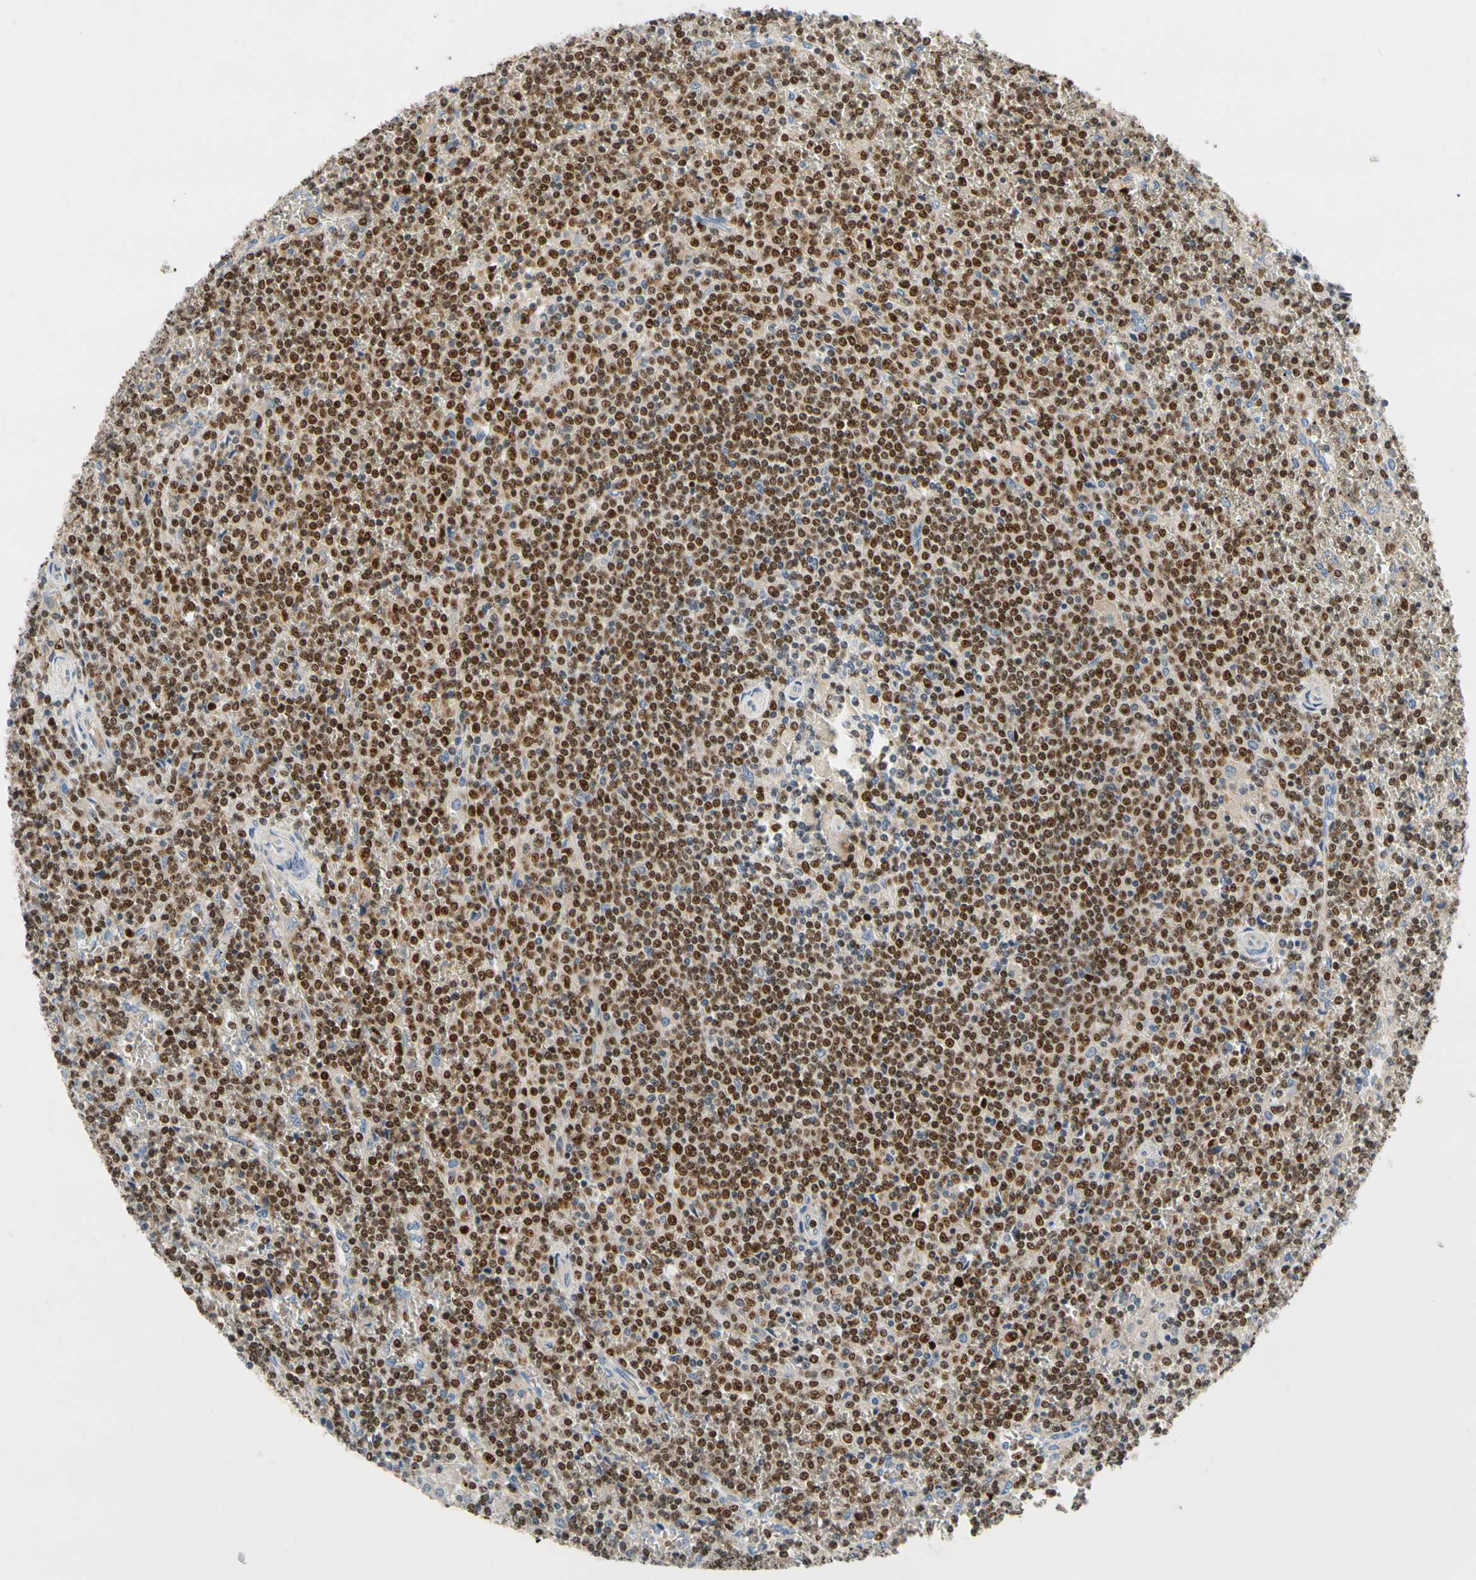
{"staining": {"intensity": "strong", "quantity": ">75%", "location": "nuclear"}, "tissue": "lymphoma", "cell_type": "Tumor cells", "image_type": "cancer", "snomed": [{"axis": "morphology", "description": "Malignant lymphoma, non-Hodgkin's type, Low grade"}, {"axis": "topography", "description": "Spleen"}], "caption": "Immunohistochemical staining of lymphoma shows high levels of strong nuclear protein positivity in approximately >75% of tumor cells.", "gene": "SP140", "patient": {"sex": "female", "age": 19}}